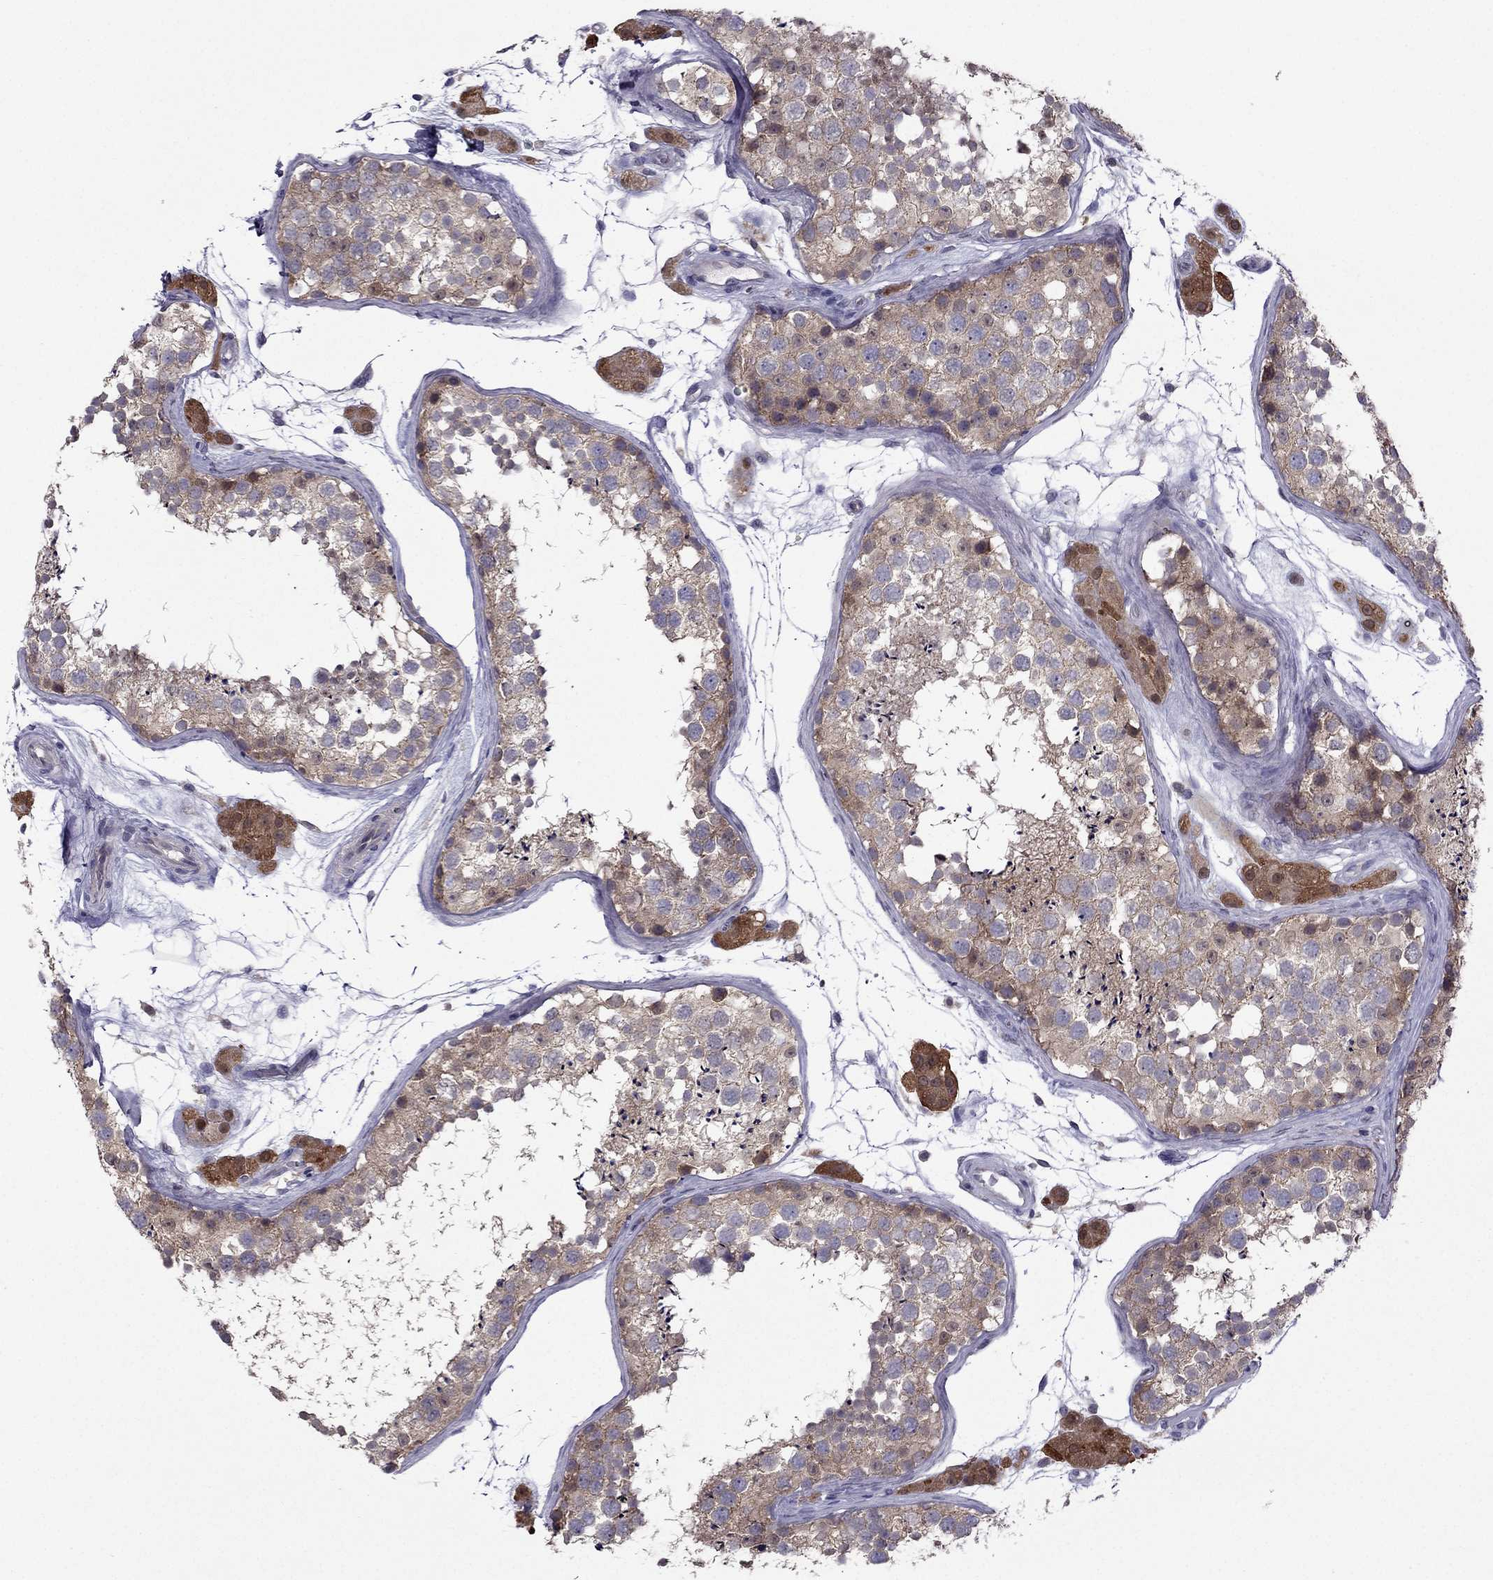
{"staining": {"intensity": "moderate", "quantity": "<25%", "location": "cytoplasmic/membranous"}, "tissue": "testis", "cell_type": "Cells in seminiferous ducts", "image_type": "normal", "snomed": [{"axis": "morphology", "description": "Normal tissue, NOS"}, {"axis": "topography", "description": "Testis"}], "caption": "This is an image of immunohistochemistry (IHC) staining of unremarkable testis, which shows moderate positivity in the cytoplasmic/membranous of cells in seminiferous ducts.", "gene": "CDK5", "patient": {"sex": "male", "age": 41}}